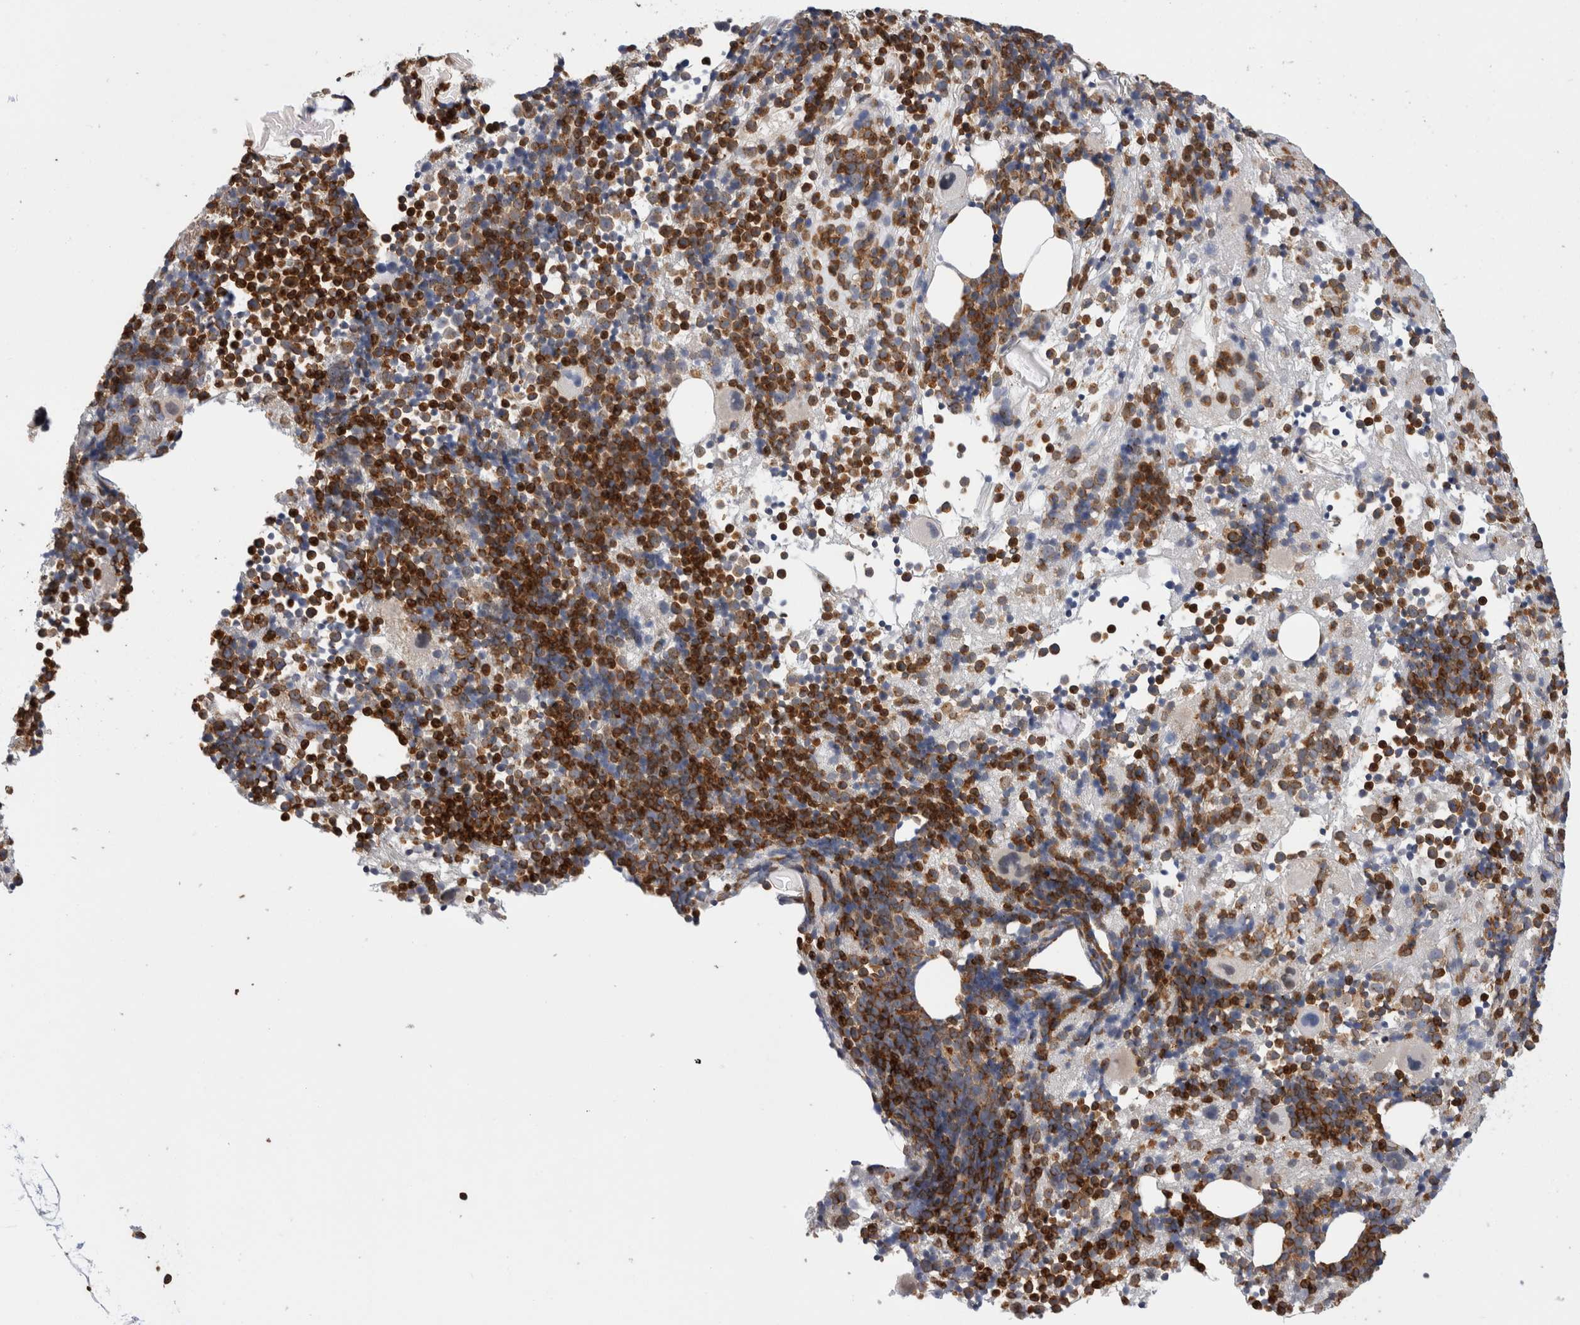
{"staining": {"intensity": "moderate", "quantity": ">75%", "location": "cytoplasmic/membranous,nuclear"}, "tissue": "bone marrow", "cell_type": "Hematopoietic cells", "image_type": "normal", "snomed": [{"axis": "morphology", "description": "Normal tissue, NOS"}, {"axis": "morphology", "description": "Inflammation, NOS"}, {"axis": "topography", "description": "Bone marrow"}], "caption": "The photomicrograph shows staining of benign bone marrow, revealing moderate cytoplasmic/membranous,nuclear protein positivity (brown color) within hematopoietic cells.", "gene": "CCDC88B", "patient": {"sex": "male", "age": 1}}